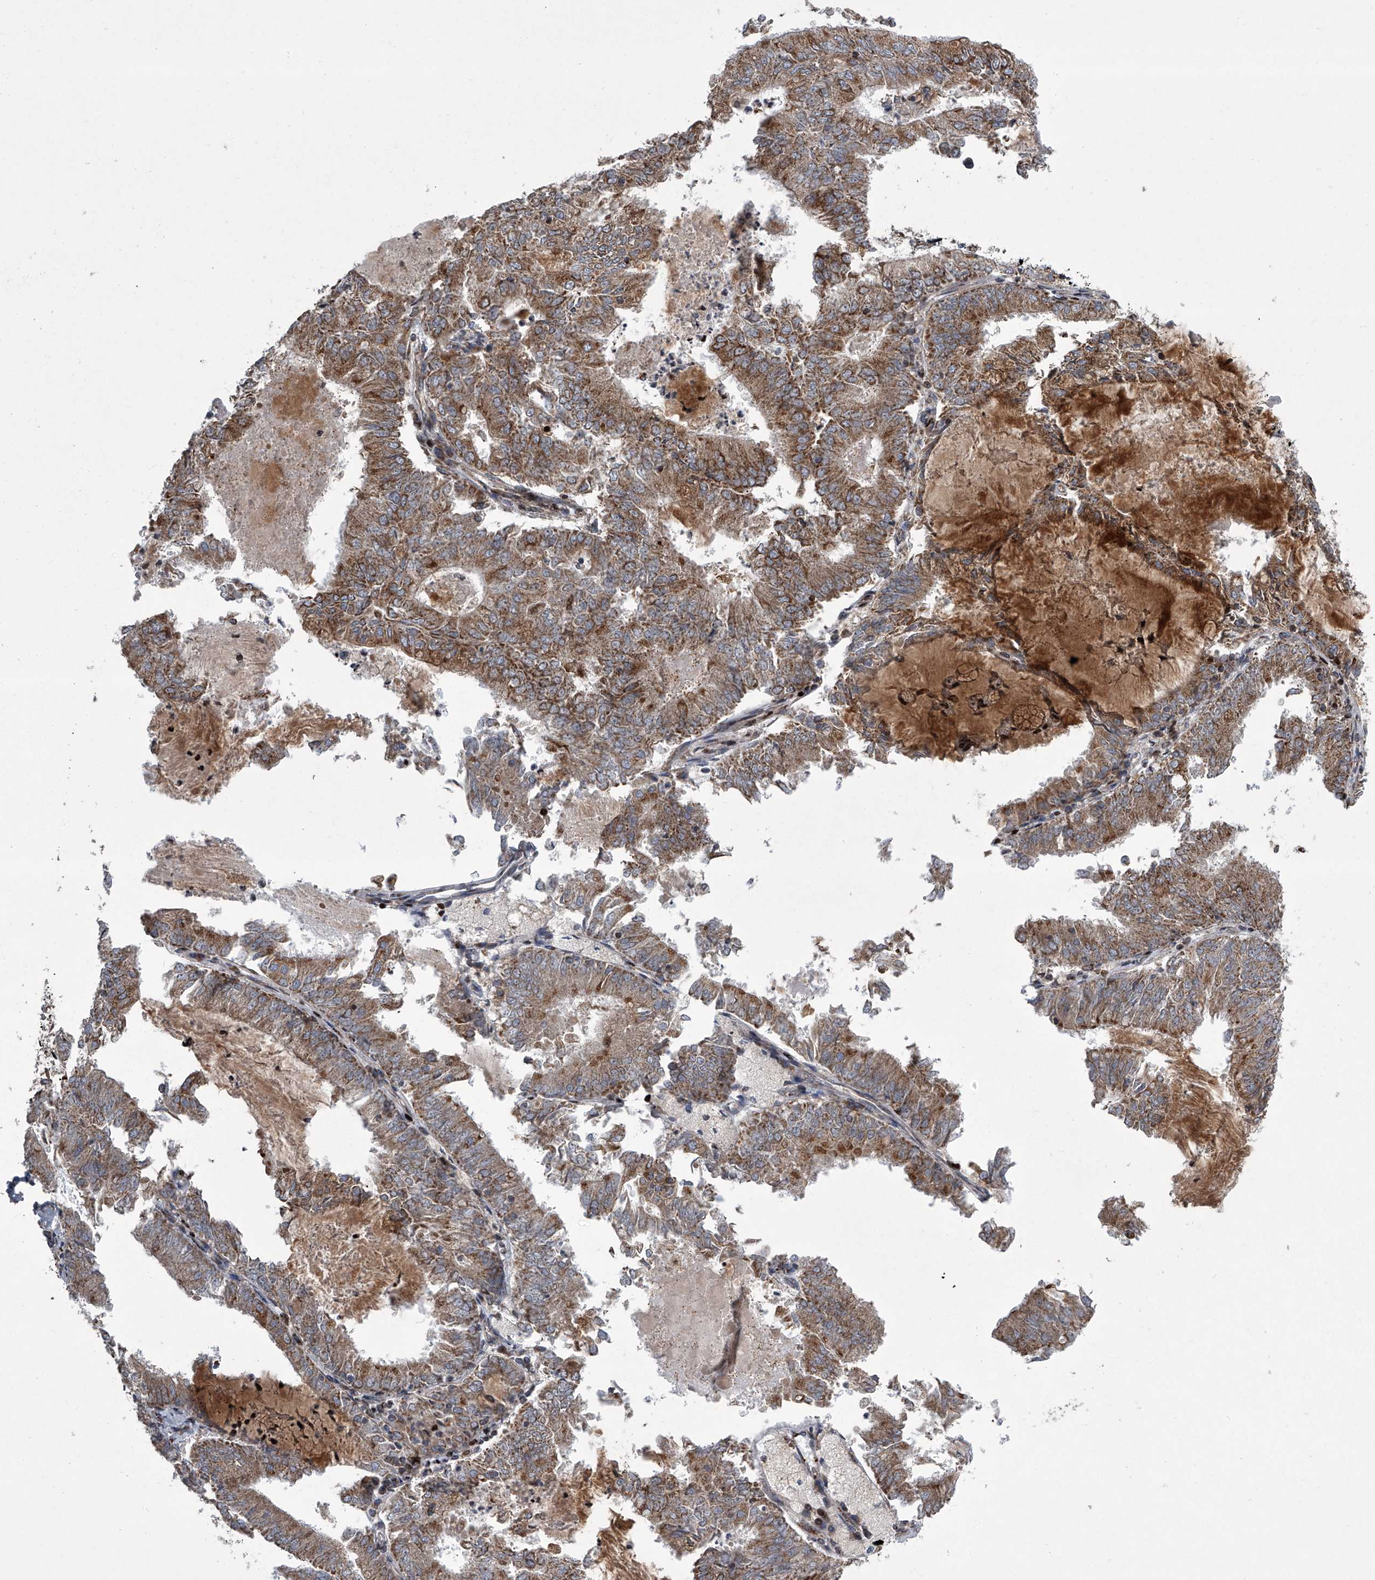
{"staining": {"intensity": "moderate", "quantity": ">75%", "location": "cytoplasmic/membranous"}, "tissue": "endometrial cancer", "cell_type": "Tumor cells", "image_type": "cancer", "snomed": [{"axis": "morphology", "description": "Adenocarcinoma, NOS"}, {"axis": "topography", "description": "Endometrium"}], "caption": "Immunohistochemical staining of endometrial cancer reveals moderate cytoplasmic/membranous protein expression in approximately >75% of tumor cells. (IHC, brightfield microscopy, high magnification).", "gene": "STRADA", "patient": {"sex": "female", "age": 57}}